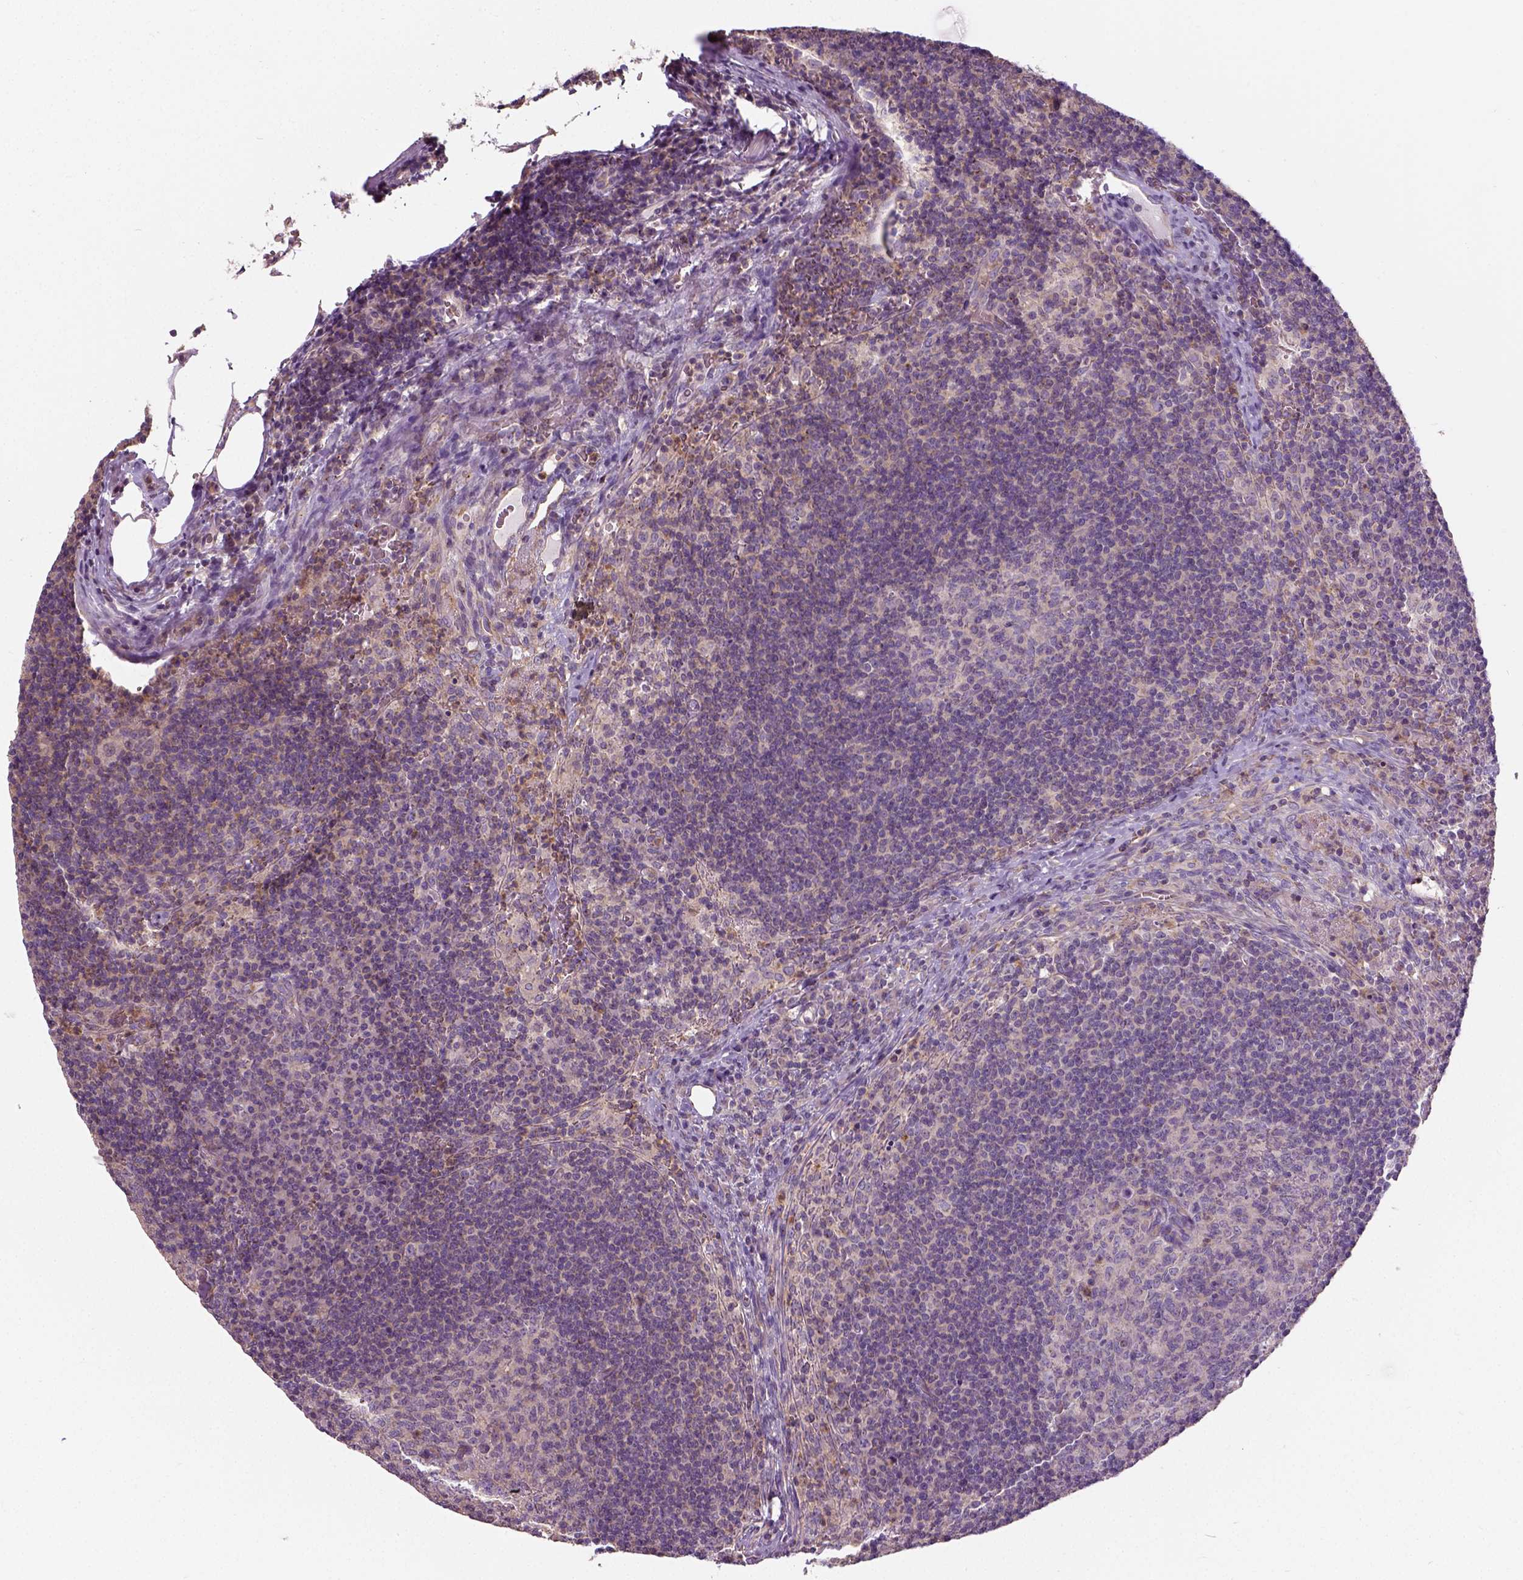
{"staining": {"intensity": "weak", "quantity": ">75%", "location": "cytoplasmic/membranous"}, "tissue": "lymph node", "cell_type": "Germinal center cells", "image_type": "normal", "snomed": [{"axis": "morphology", "description": "Normal tissue, NOS"}, {"axis": "topography", "description": "Lymph node"}], "caption": "Protein analysis of benign lymph node exhibits weak cytoplasmic/membranous expression in about >75% of germinal center cells.", "gene": "CRACR2A", "patient": {"sex": "male", "age": 67}}